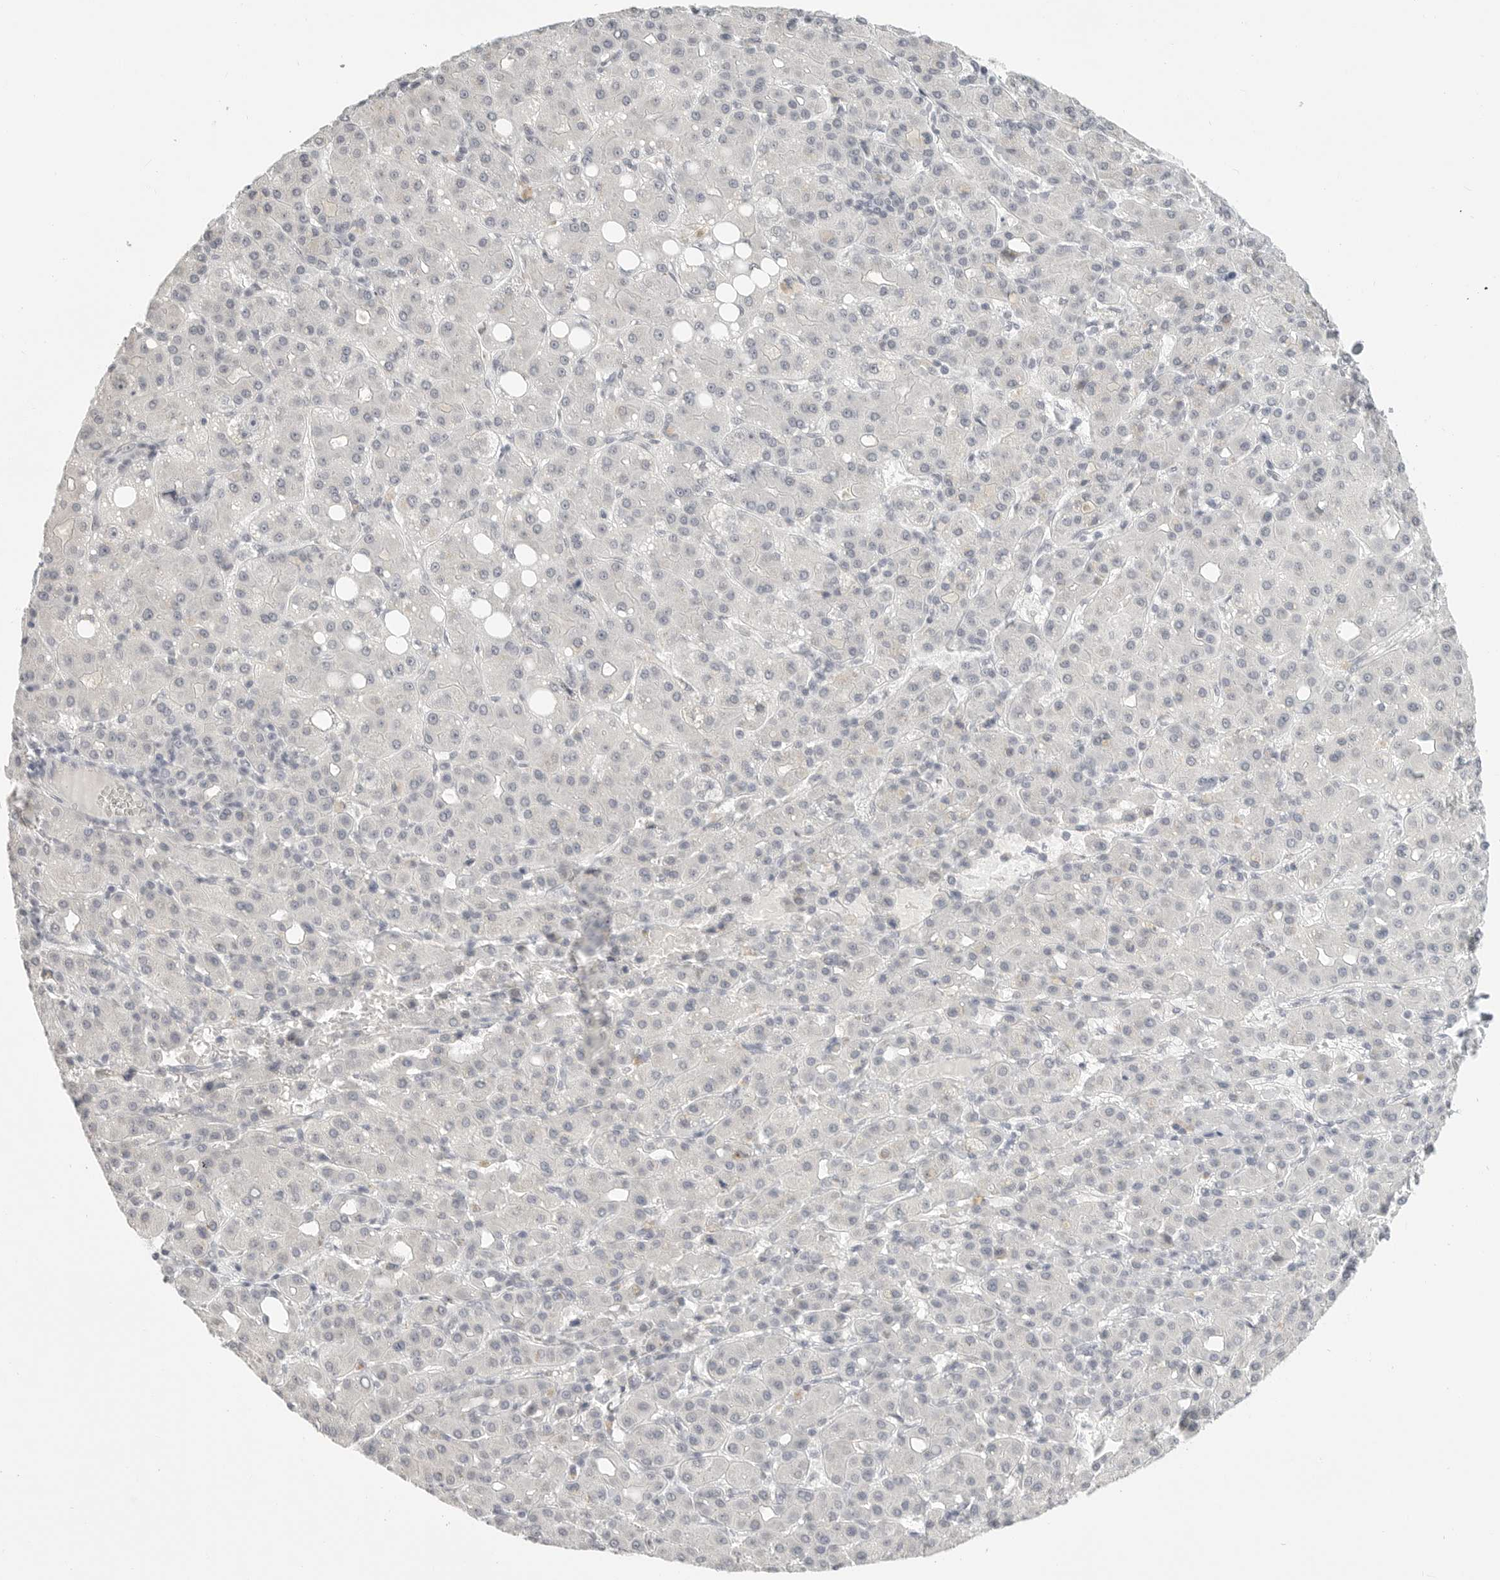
{"staining": {"intensity": "negative", "quantity": "none", "location": "none"}, "tissue": "liver cancer", "cell_type": "Tumor cells", "image_type": "cancer", "snomed": [{"axis": "morphology", "description": "Carcinoma, Hepatocellular, NOS"}, {"axis": "topography", "description": "Liver"}], "caption": "An immunohistochemistry histopathology image of hepatocellular carcinoma (liver) is shown. There is no staining in tumor cells of hepatocellular carcinoma (liver).", "gene": "KLK11", "patient": {"sex": "male", "age": 65}}